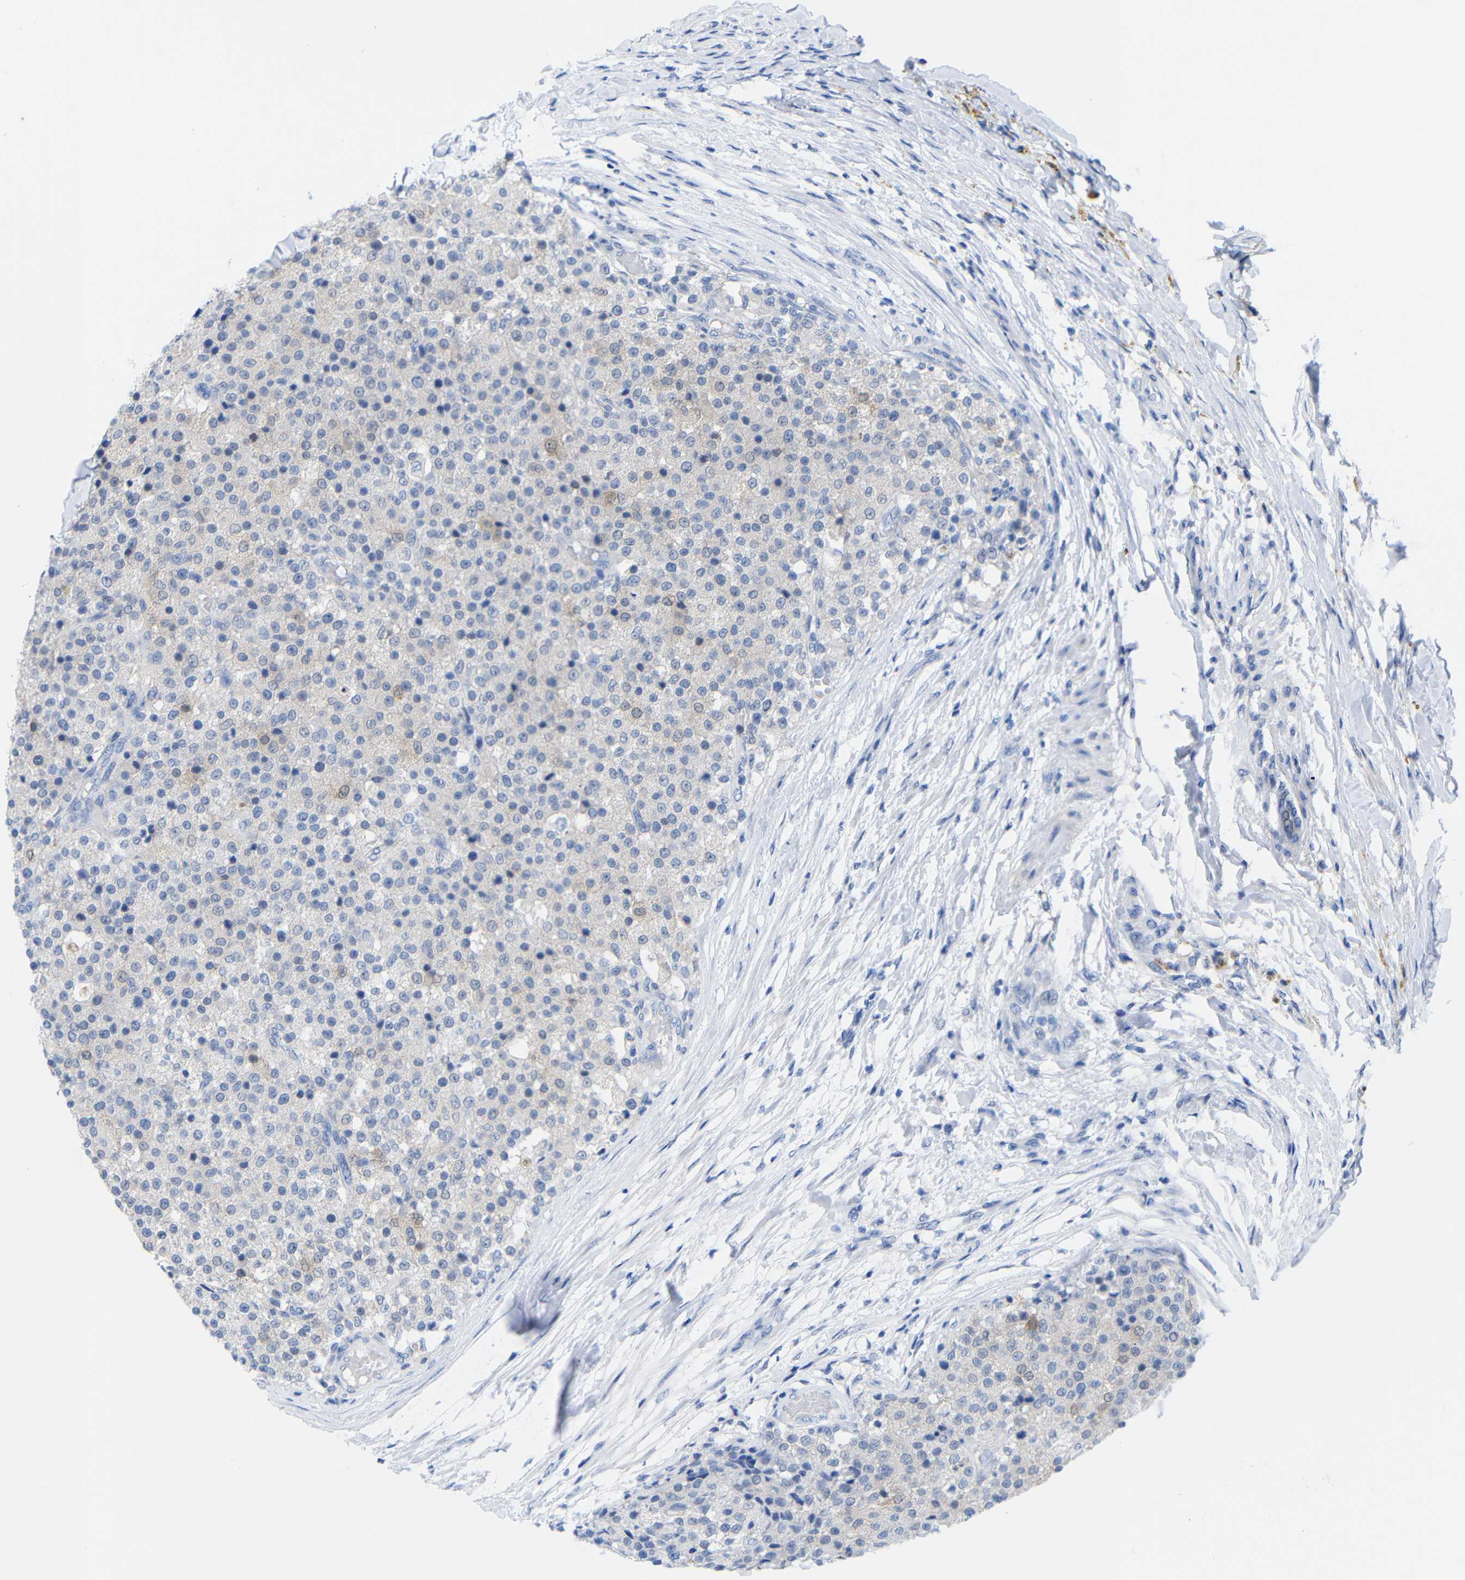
{"staining": {"intensity": "weak", "quantity": "<25%", "location": "cytoplasmic/membranous"}, "tissue": "testis cancer", "cell_type": "Tumor cells", "image_type": "cancer", "snomed": [{"axis": "morphology", "description": "Seminoma, NOS"}, {"axis": "topography", "description": "Testis"}], "caption": "Immunohistochemistry image of neoplastic tissue: human testis cancer stained with DAB displays no significant protein expression in tumor cells.", "gene": "PEBP1", "patient": {"sex": "male", "age": 59}}